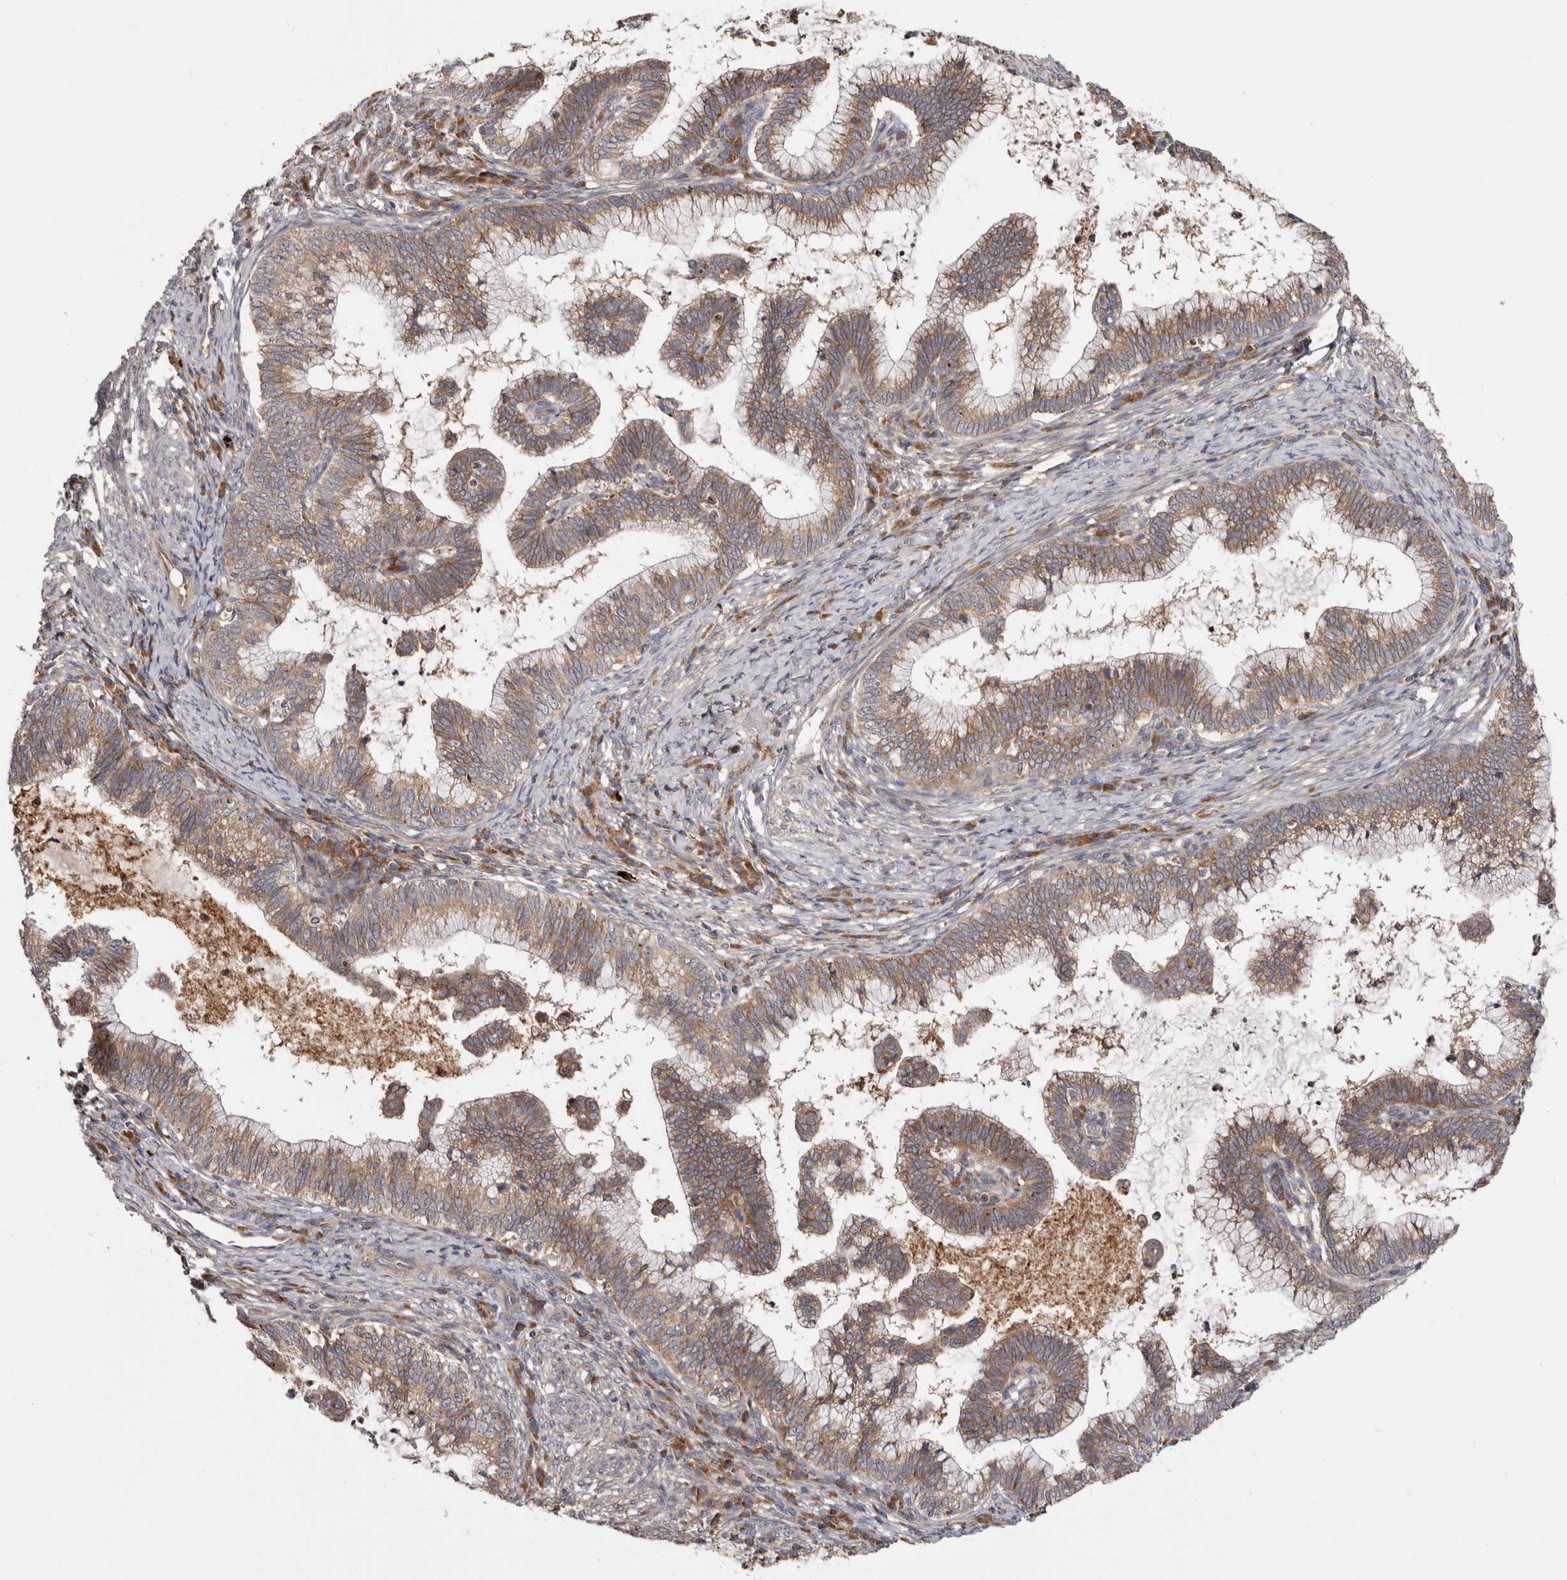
{"staining": {"intensity": "weak", "quantity": ">75%", "location": "cytoplasmic/membranous"}, "tissue": "cervical cancer", "cell_type": "Tumor cells", "image_type": "cancer", "snomed": [{"axis": "morphology", "description": "Adenocarcinoma, NOS"}, {"axis": "topography", "description": "Cervix"}], "caption": "Adenocarcinoma (cervical) tissue reveals weak cytoplasmic/membranous expression in approximately >75% of tumor cells, visualized by immunohistochemistry.", "gene": "TMUB1", "patient": {"sex": "female", "age": 36}}